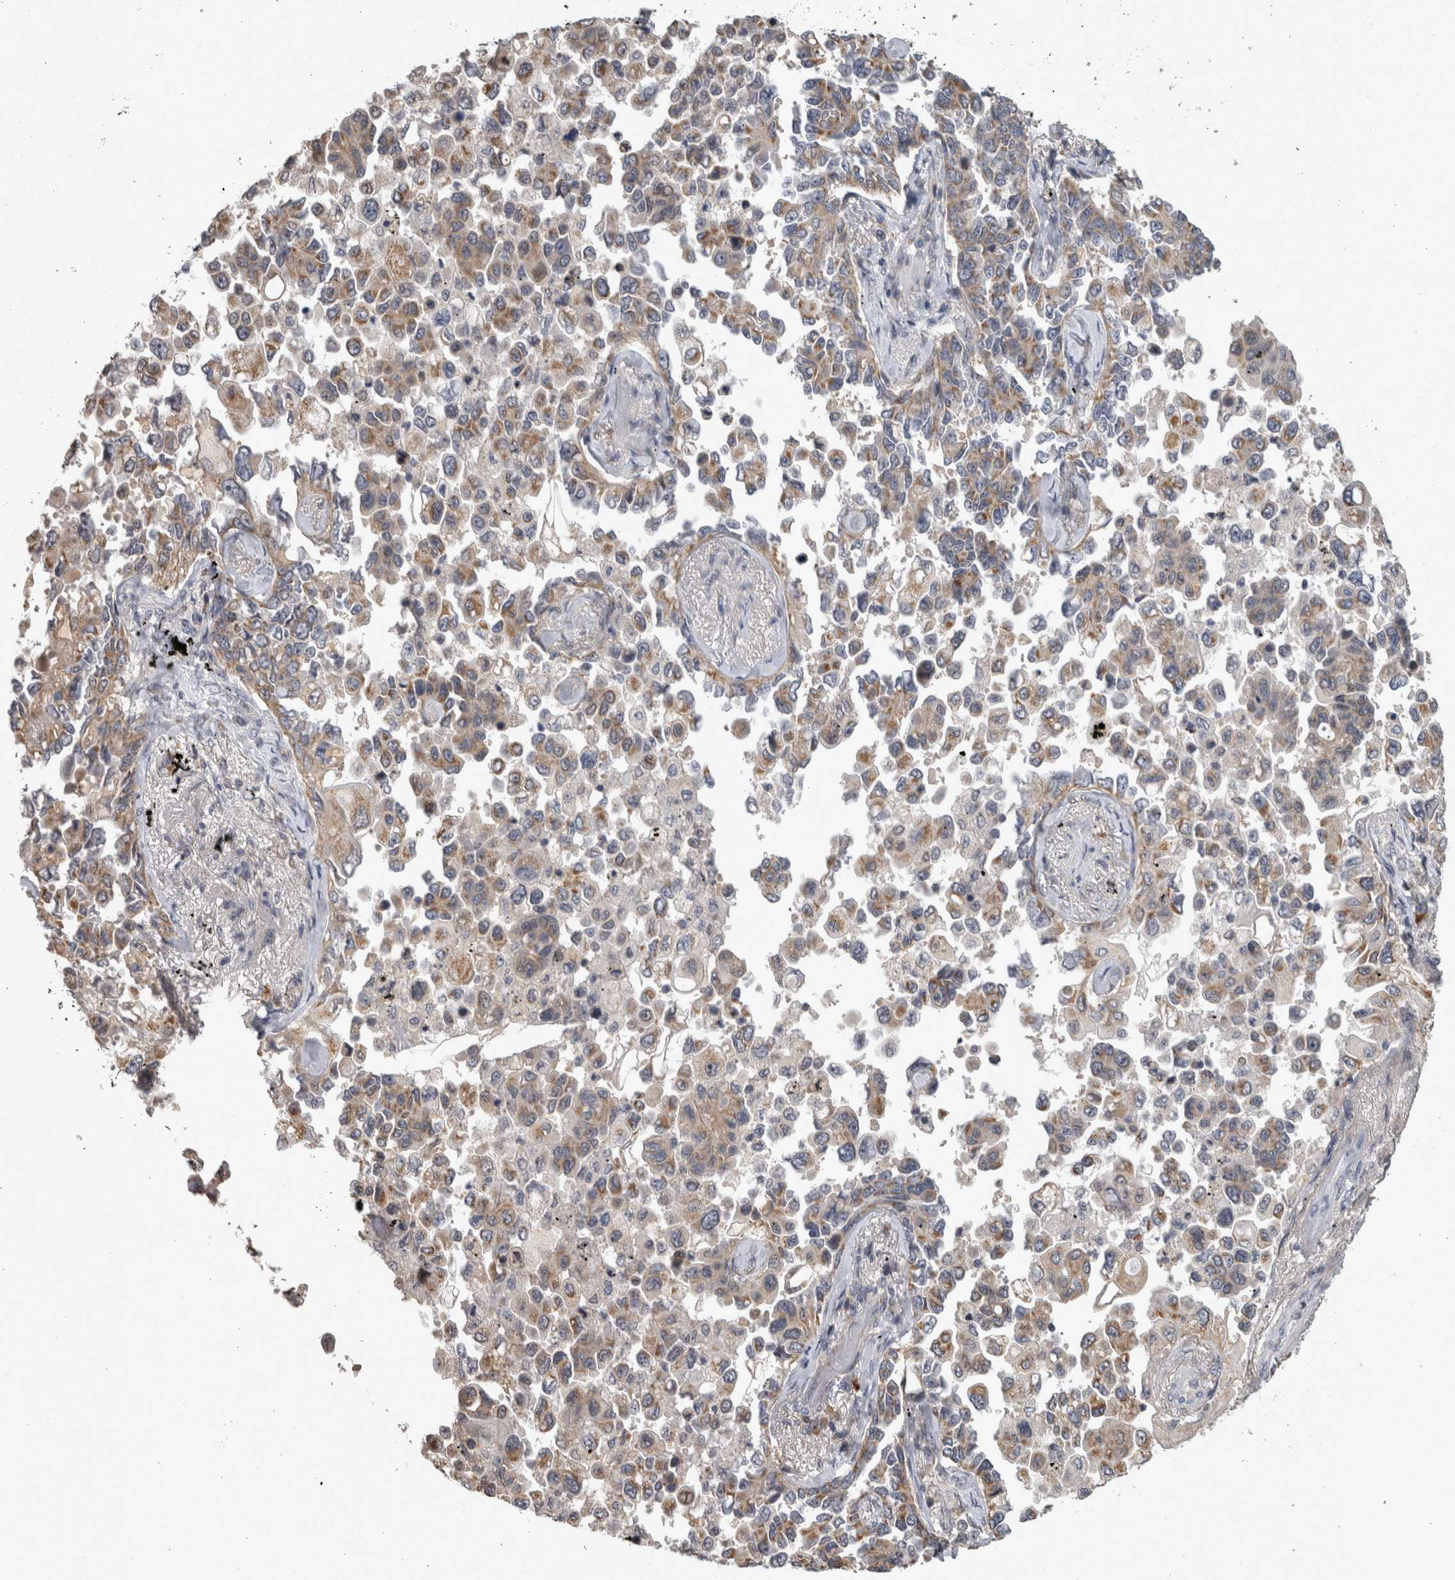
{"staining": {"intensity": "moderate", "quantity": ">75%", "location": "cytoplasmic/membranous"}, "tissue": "lung cancer", "cell_type": "Tumor cells", "image_type": "cancer", "snomed": [{"axis": "morphology", "description": "Adenocarcinoma, NOS"}, {"axis": "topography", "description": "Lung"}], "caption": "Lung cancer stained with DAB immunohistochemistry (IHC) shows medium levels of moderate cytoplasmic/membranous positivity in about >75% of tumor cells. The staining was performed using DAB (3,3'-diaminobenzidine), with brown indicating positive protein expression. Nuclei are stained blue with hematoxylin.", "gene": "DBT", "patient": {"sex": "female", "age": 67}}